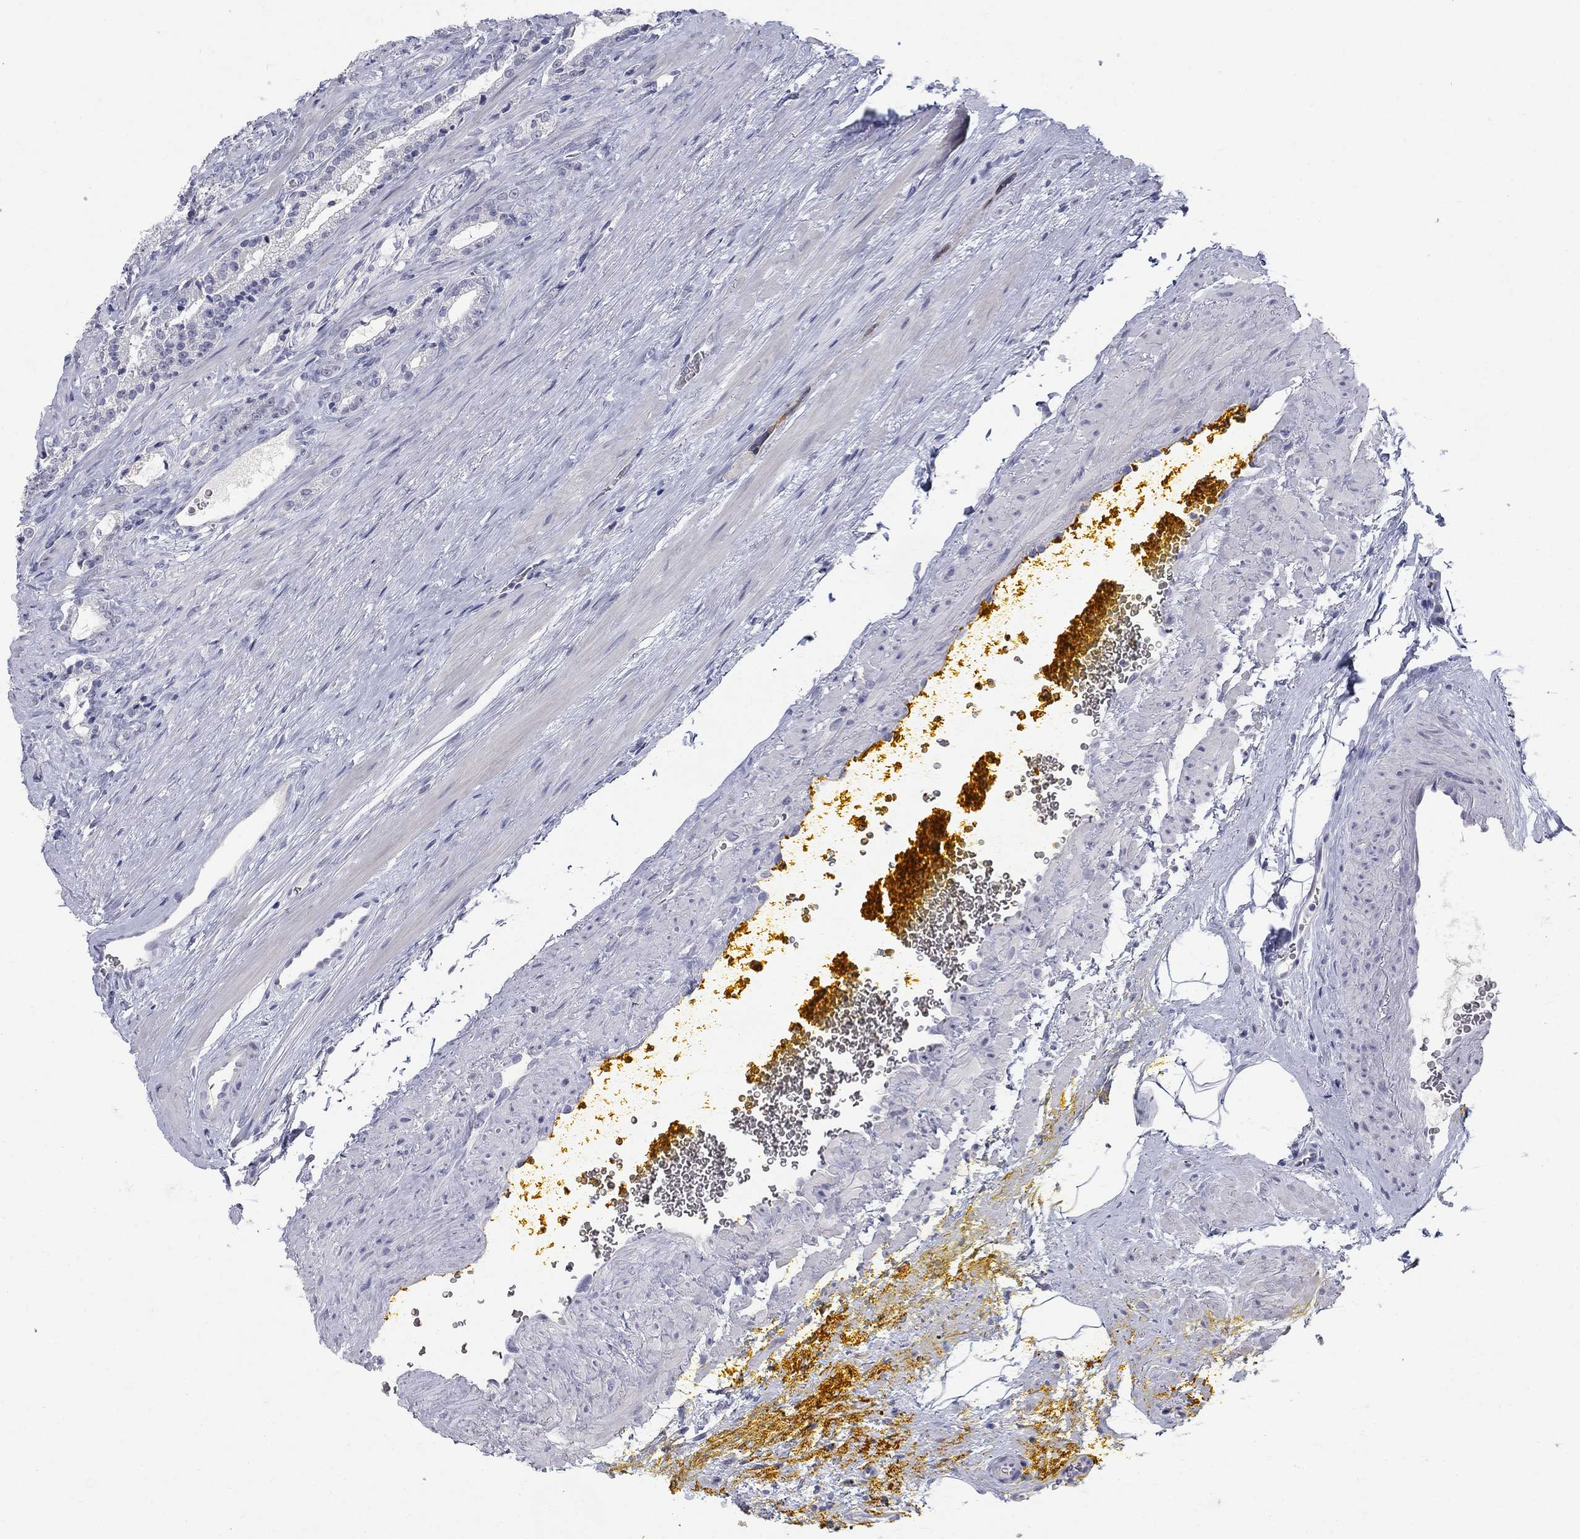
{"staining": {"intensity": "negative", "quantity": "none", "location": "none"}, "tissue": "prostate cancer", "cell_type": "Tumor cells", "image_type": "cancer", "snomed": [{"axis": "morphology", "description": "Adenocarcinoma, NOS"}, {"axis": "topography", "description": "Prostate"}], "caption": "Prostate cancer stained for a protein using immunohistochemistry demonstrates no staining tumor cells.", "gene": "ELAVL4", "patient": {"sex": "male", "age": 67}}